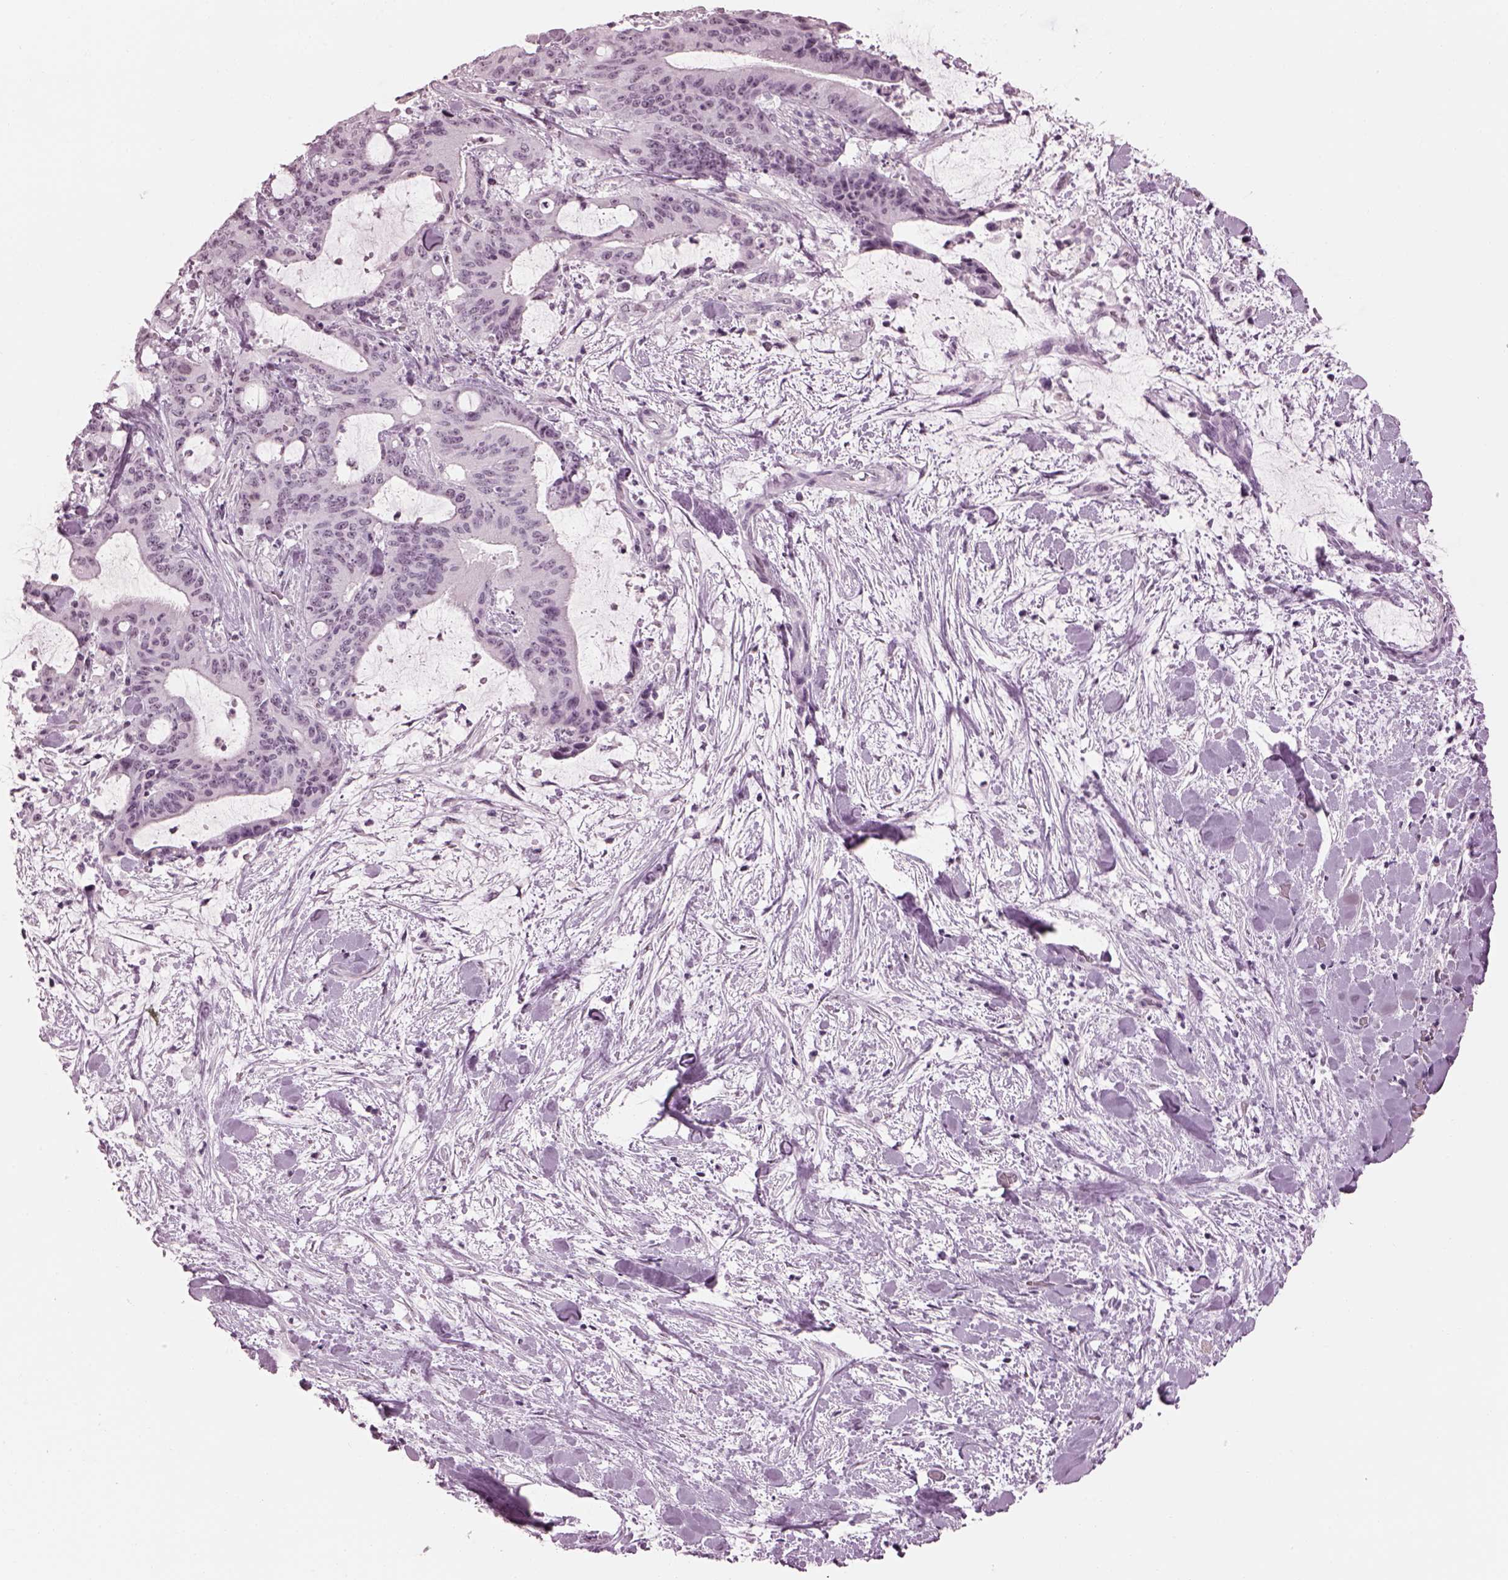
{"staining": {"intensity": "weak", "quantity": "<25%", "location": "nuclear"}, "tissue": "liver cancer", "cell_type": "Tumor cells", "image_type": "cancer", "snomed": [{"axis": "morphology", "description": "Cholangiocarcinoma"}, {"axis": "topography", "description": "Liver"}], "caption": "Immunohistochemical staining of human liver cancer (cholangiocarcinoma) displays no significant positivity in tumor cells.", "gene": "ADGRG2", "patient": {"sex": "female", "age": 73}}